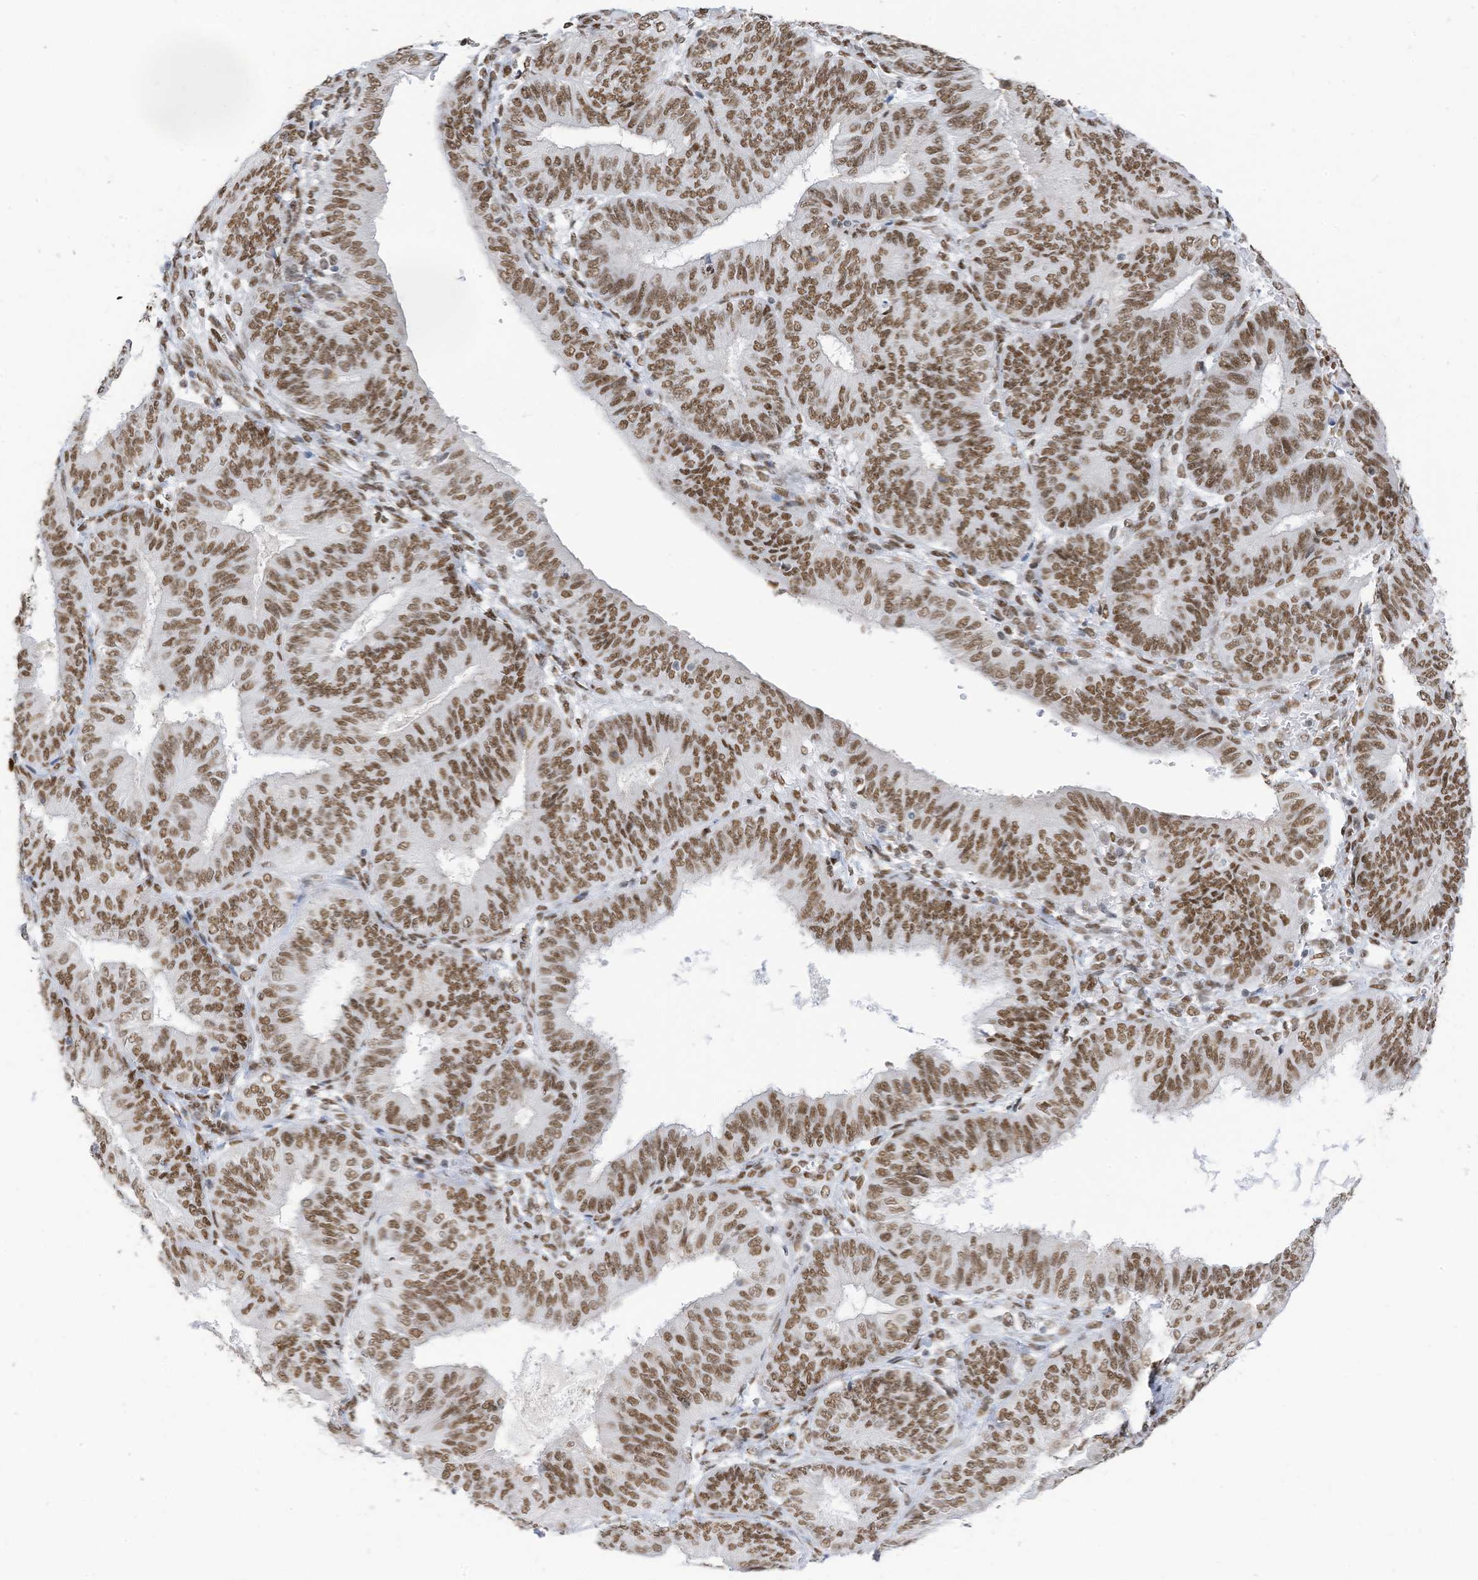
{"staining": {"intensity": "moderate", "quantity": ">75%", "location": "nuclear"}, "tissue": "endometrial cancer", "cell_type": "Tumor cells", "image_type": "cancer", "snomed": [{"axis": "morphology", "description": "Adenocarcinoma, NOS"}, {"axis": "topography", "description": "Endometrium"}], "caption": "Immunohistochemistry (IHC) photomicrograph of human endometrial cancer (adenocarcinoma) stained for a protein (brown), which displays medium levels of moderate nuclear positivity in approximately >75% of tumor cells.", "gene": "KHSRP", "patient": {"sex": "female", "age": 58}}